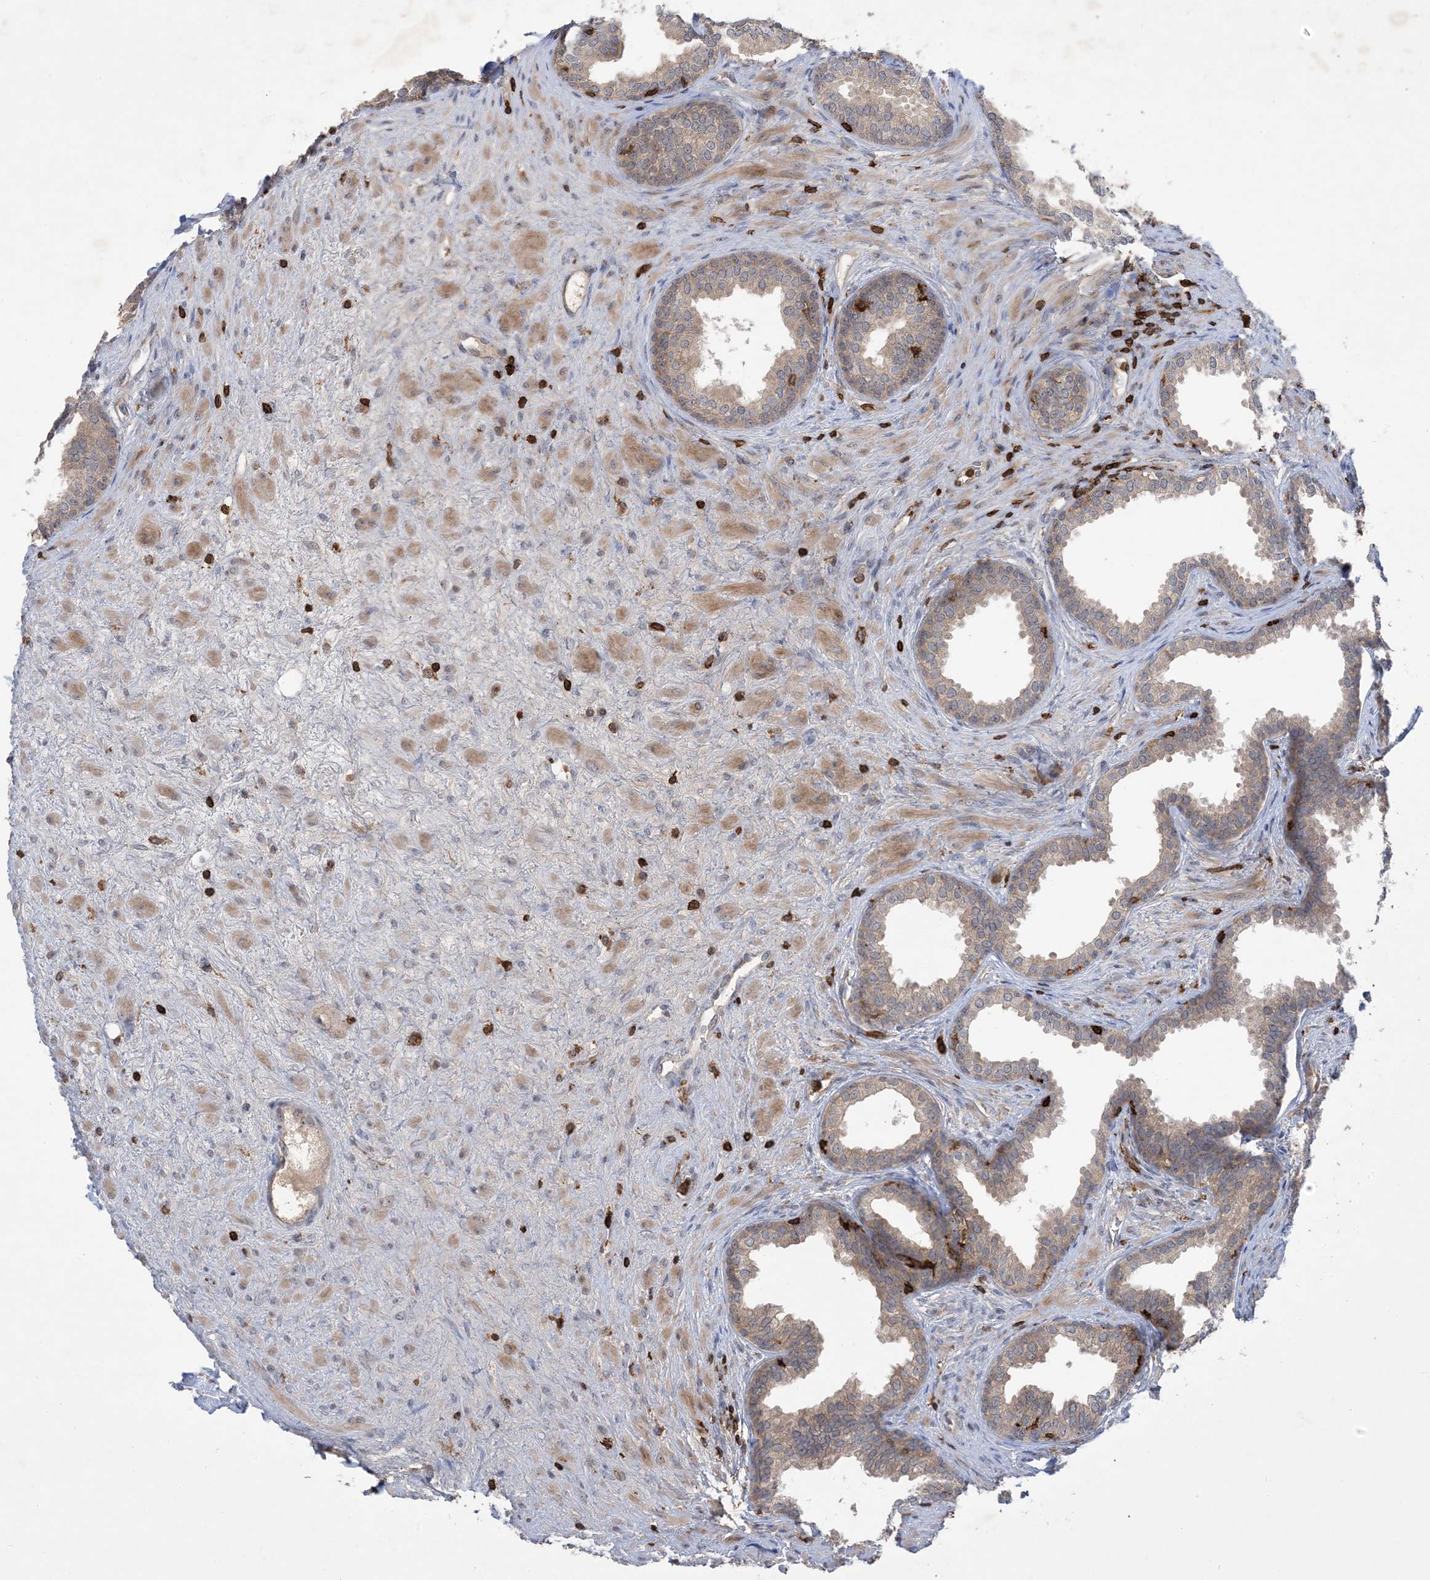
{"staining": {"intensity": "weak", "quantity": "25%-75%", "location": "cytoplasmic/membranous"}, "tissue": "prostate", "cell_type": "Glandular cells", "image_type": "normal", "snomed": [{"axis": "morphology", "description": "Normal tissue, NOS"}, {"axis": "topography", "description": "Prostate"}], "caption": "Glandular cells display low levels of weak cytoplasmic/membranous staining in approximately 25%-75% of cells in unremarkable human prostate.", "gene": "AK9", "patient": {"sex": "male", "age": 76}}